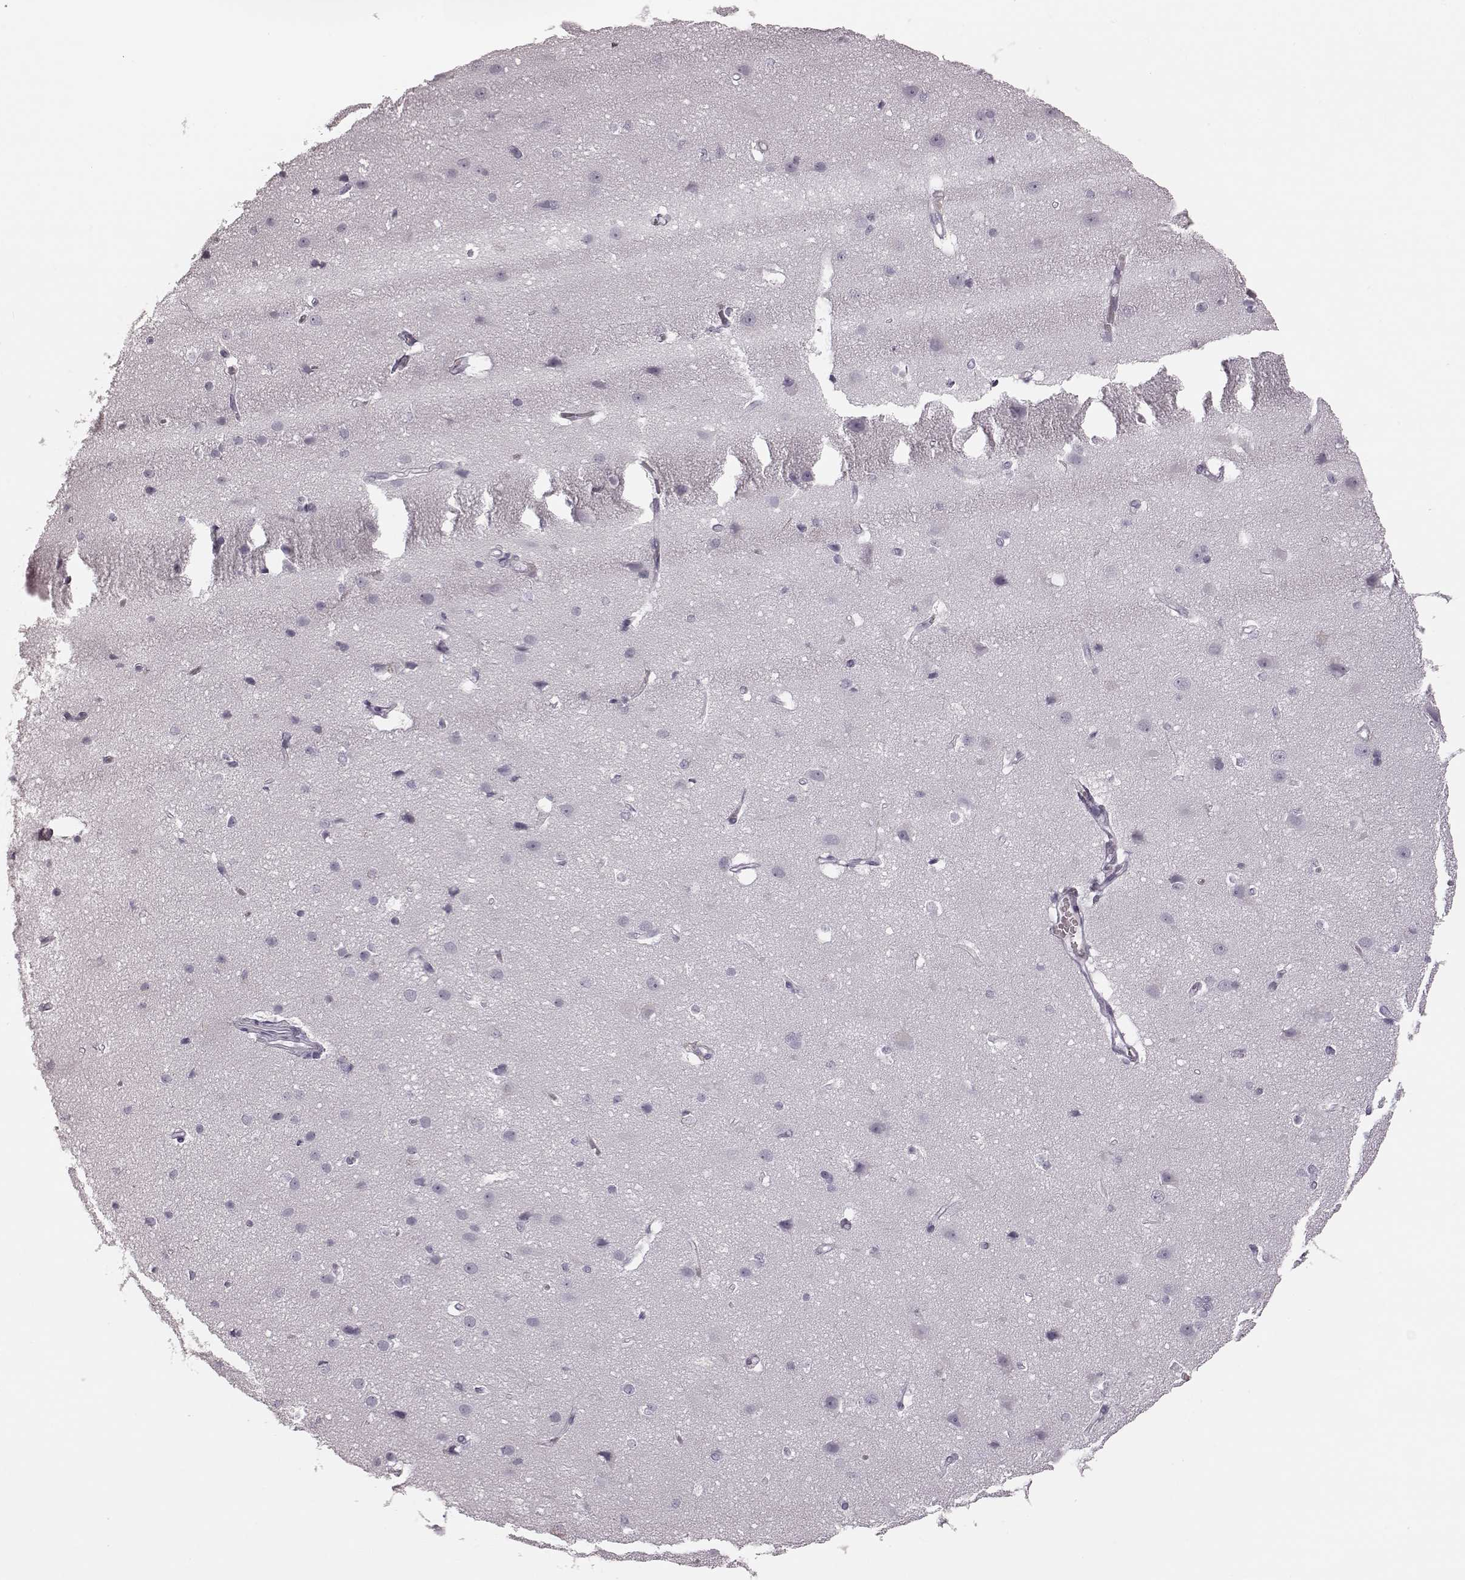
{"staining": {"intensity": "negative", "quantity": "none", "location": "none"}, "tissue": "cerebral cortex", "cell_type": "Endothelial cells", "image_type": "normal", "snomed": [{"axis": "morphology", "description": "Normal tissue, NOS"}, {"axis": "topography", "description": "Cerebral cortex"}], "caption": "Immunohistochemistry of normal human cerebral cortex displays no expression in endothelial cells.", "gene": "ZNF433", "patient": {"sex": "male", "age": 37}}